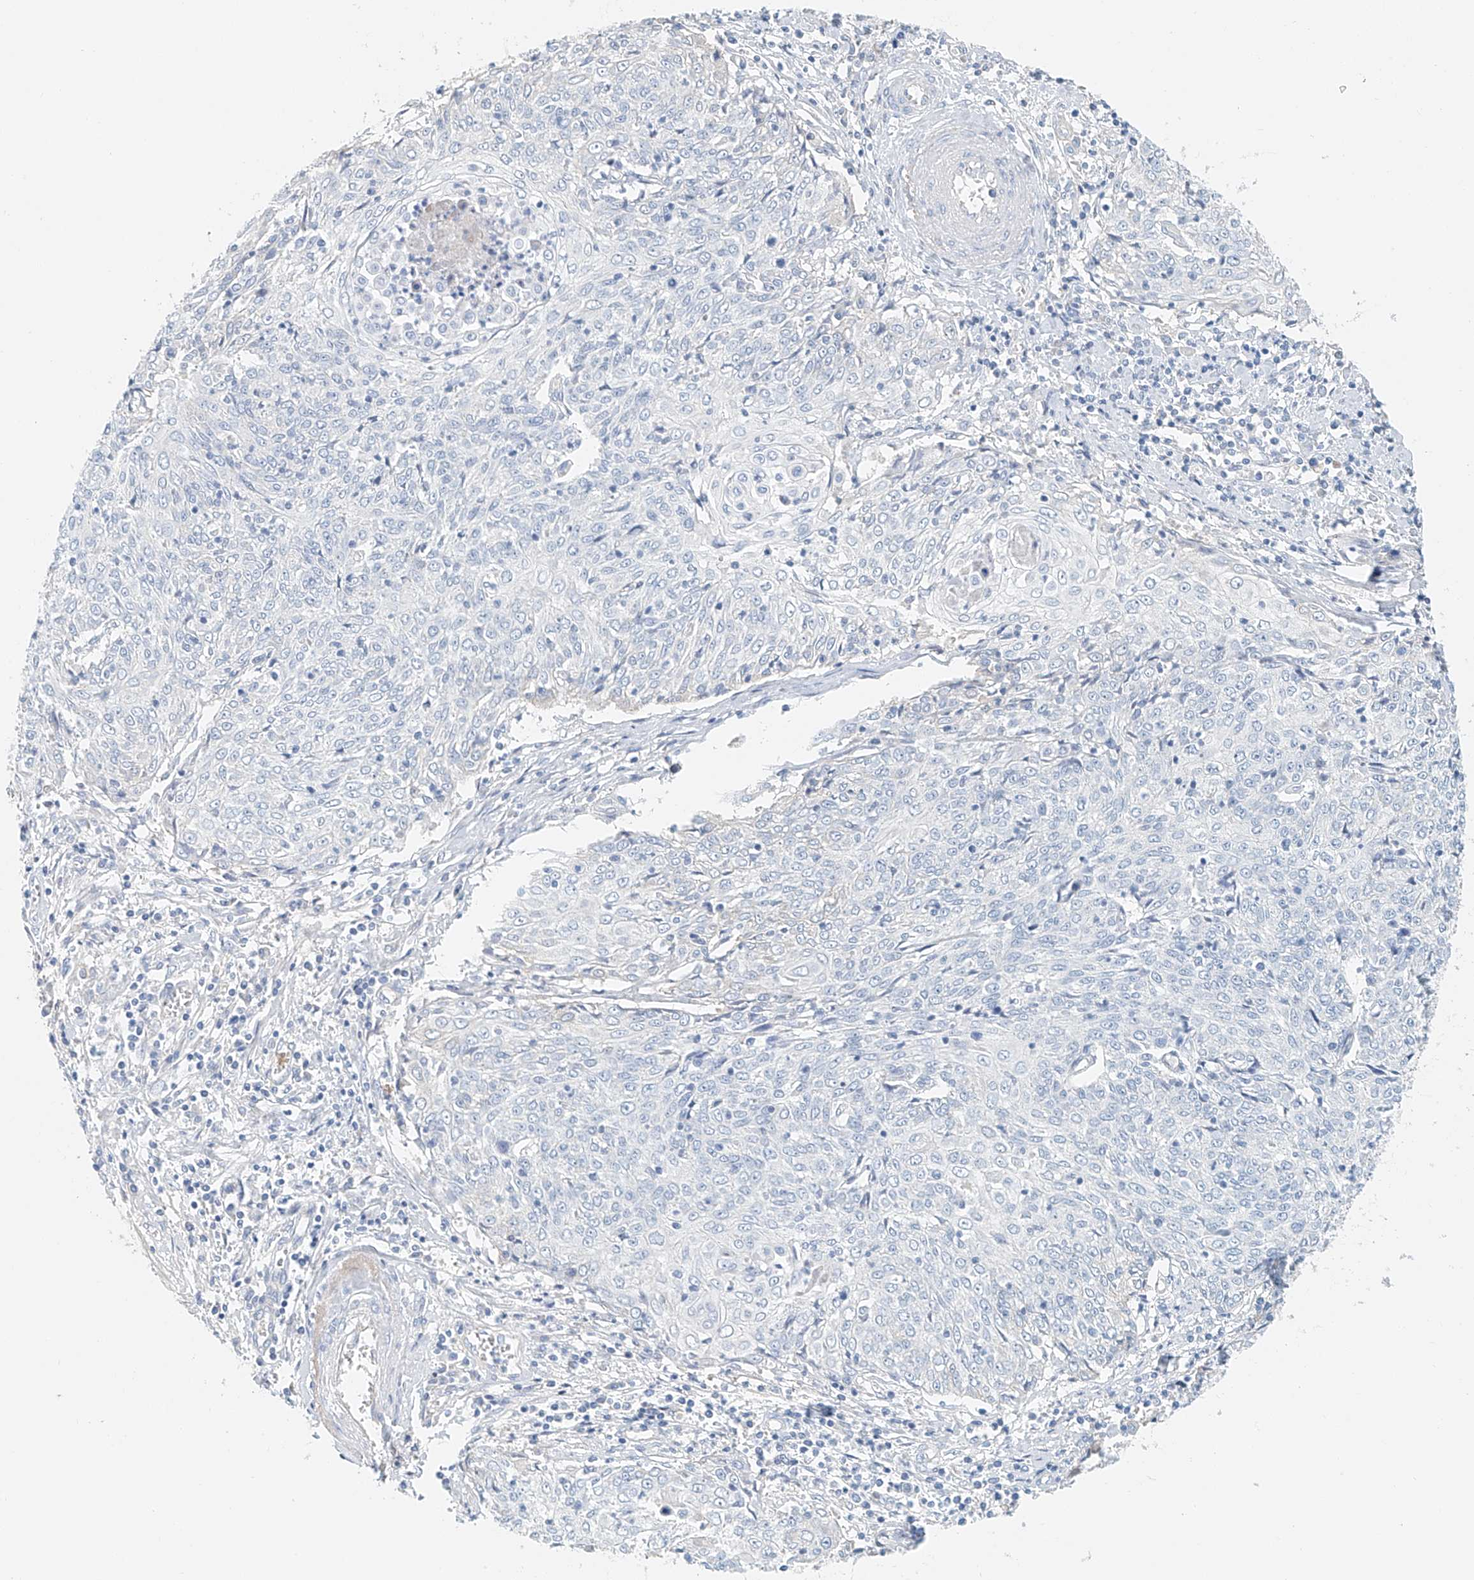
{"staining": {"intensity": "negative", "quantity": "none", "location": "none"}, "tissue": "cervical cancer", "cell_type": "Tumor cells", "image_type": "cancer", "snomed": [{"axis": "morphology", "description": "Squamous cell carcinoma, NOS"}, {"axis": "topography", "description": "Cervix"}], "caption": "Cervical cancer stained for a protein using immunohistochemistry demonstrates no positivity tumor cells.", "gene": "FRYL", "patient": {"sex": "female", "age": 48}}